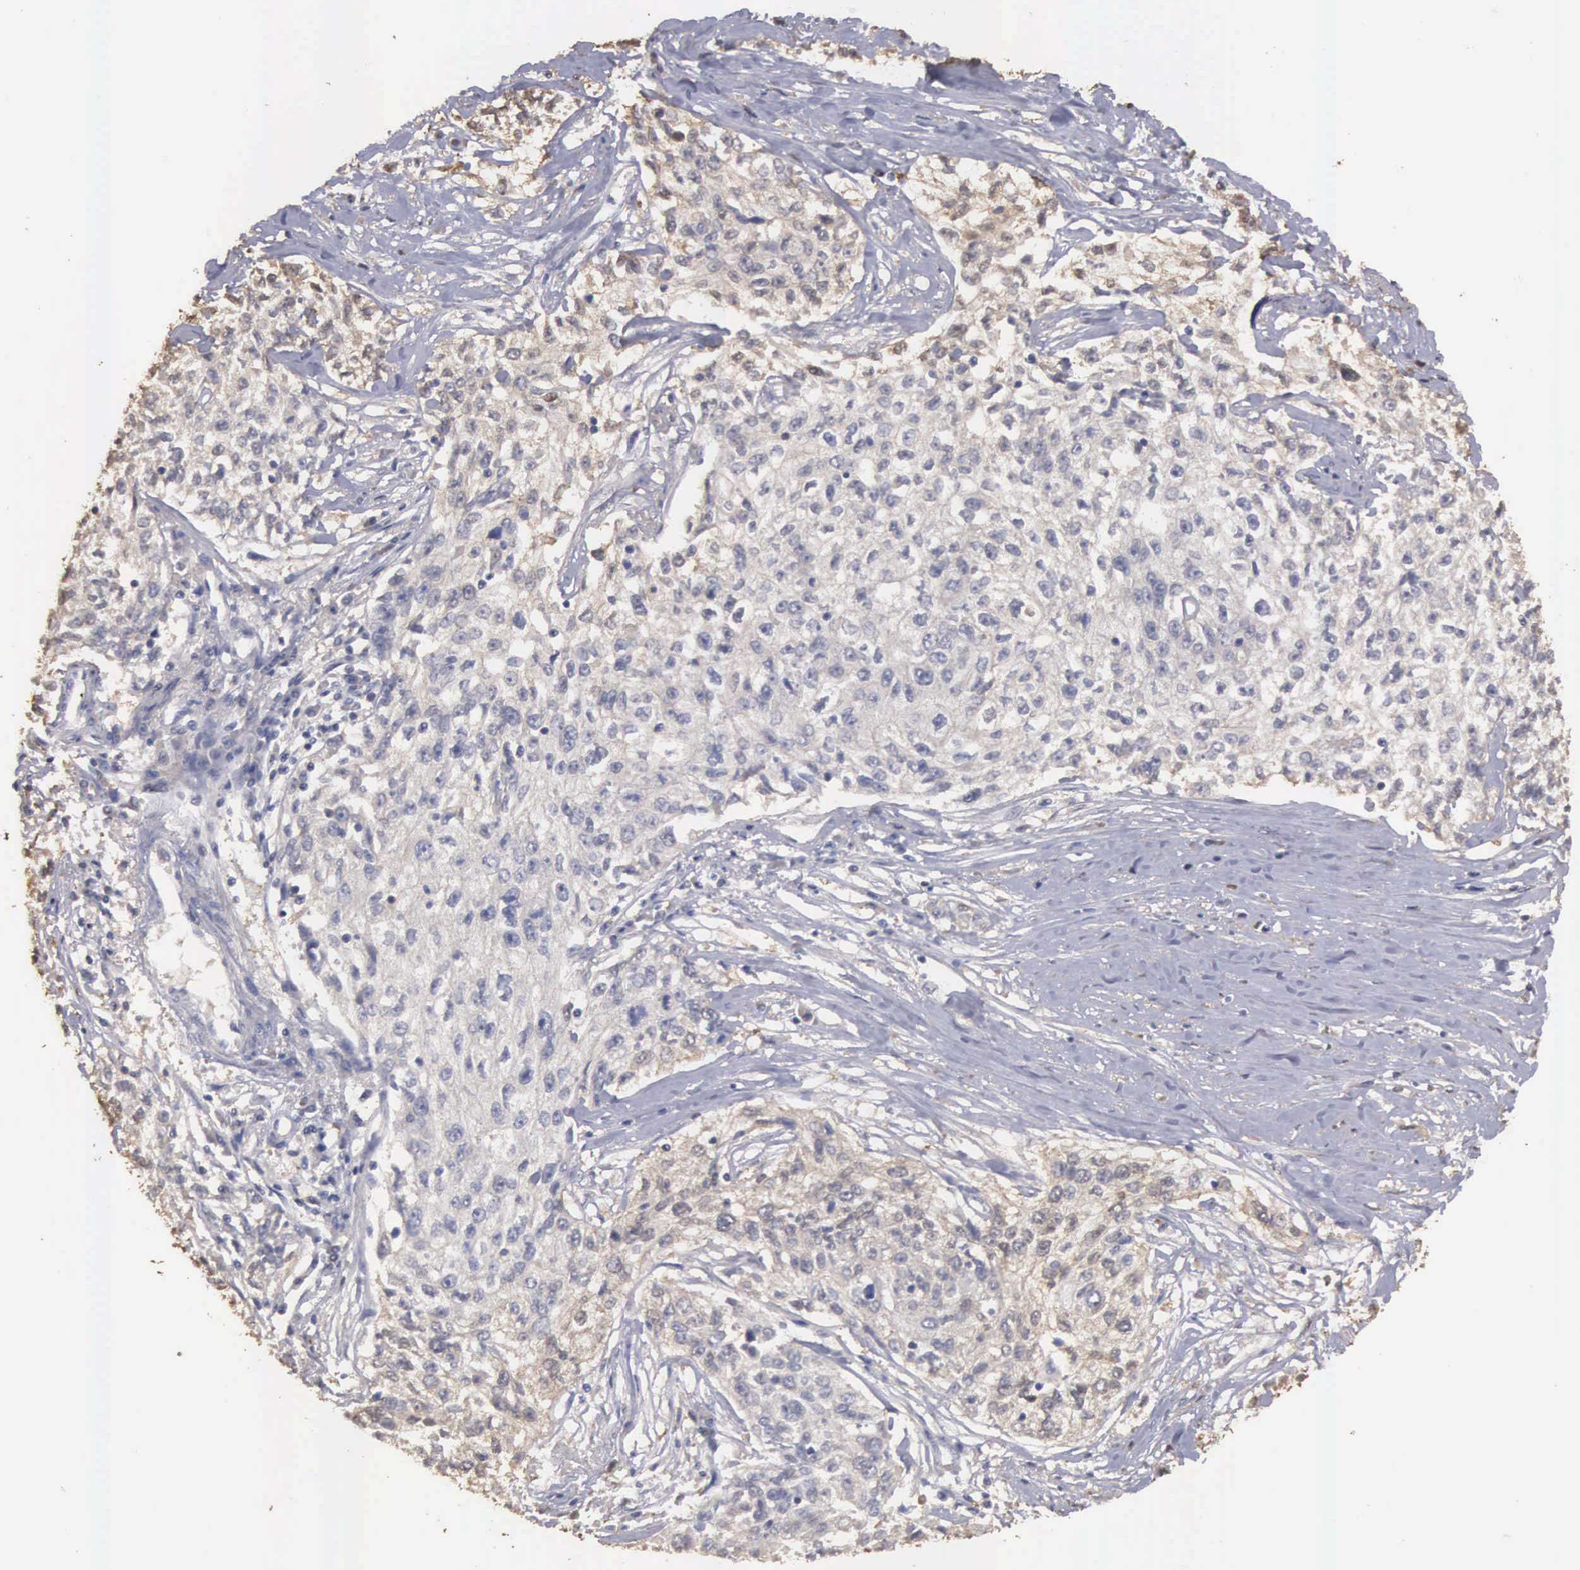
{"staining": {"intensity": "negative", "quantity": "none", "location": "none"}, "tissue": "cervical cancer", "cell_type": "Tumor cells", "image_type": "cancer", "snomed": [{"axis": "morphology", "description": "Squamous cell carcinoma, NOS"}, {"axis": "topography", "description": "Cervix"}], "caption": "A high-resolution image shows immunohistochemistry staining of cervical cancer (squamous cell carcinoma), which displays no significant positivity in tumor cells.", "gene": "ENO3", "patient": {"sex": "female", "age": 57}}